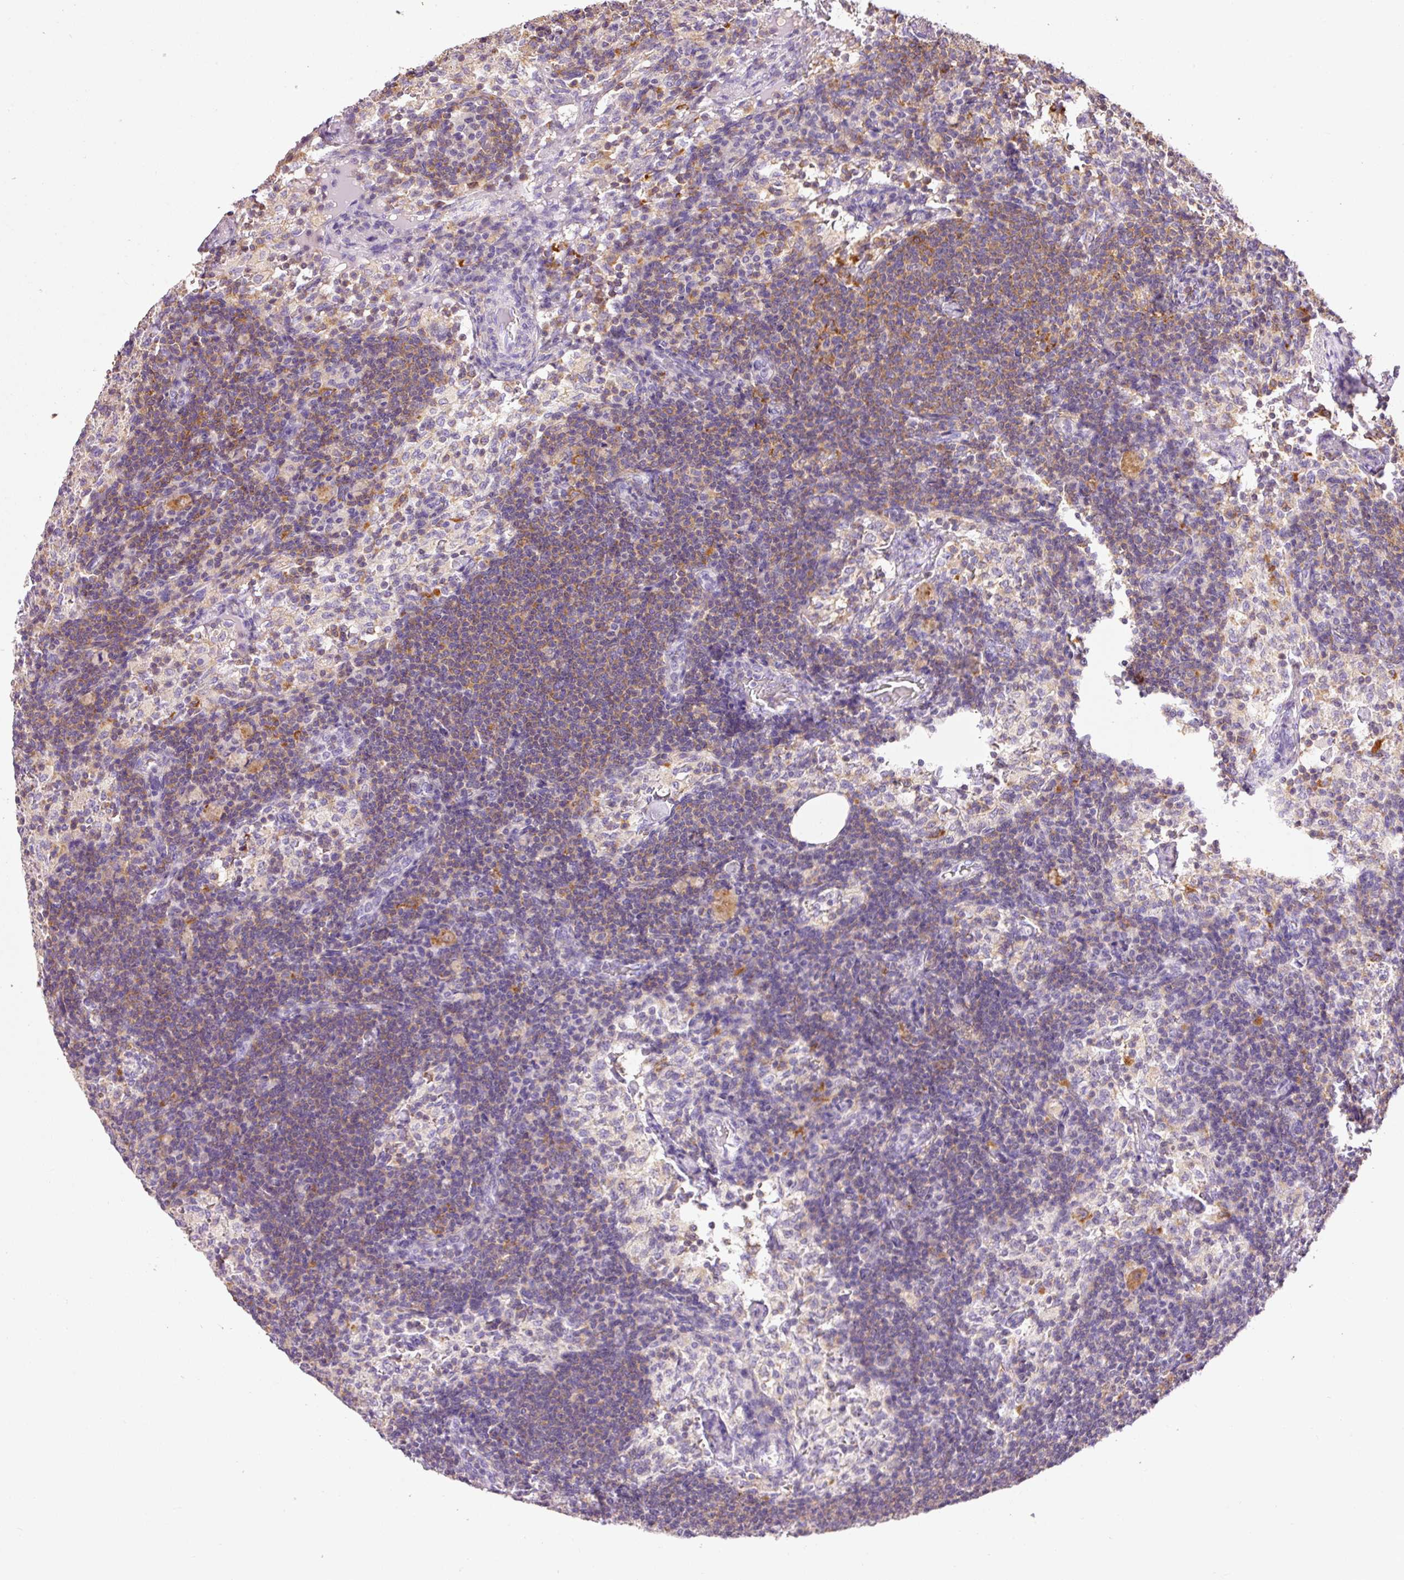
{"staining": {"intensity": "moderate", "quantity": "25%-75%", "location": "cytoplasmic/membranous"}, "tissue": "lymph node", "cell_type": "Germinal center cells", "image_type": "normal", "snomed": [{"axis": "morphology", "description": "Normal tissue, NOS"}, {"axis": "topography", "description": "Lymph node"}], "caption": "Germinal center cells reveal medium levels of moderate cytoplasmic/membranous positivity in about 25%-75% of cells in unremarkable lymph node. (DAB (3,3'-diaminobenzidine) IHC, brown staining for protein, blue staining for nuclei).", "gene": "DOK6", "patient": {"sex": "male", "age": 49}}